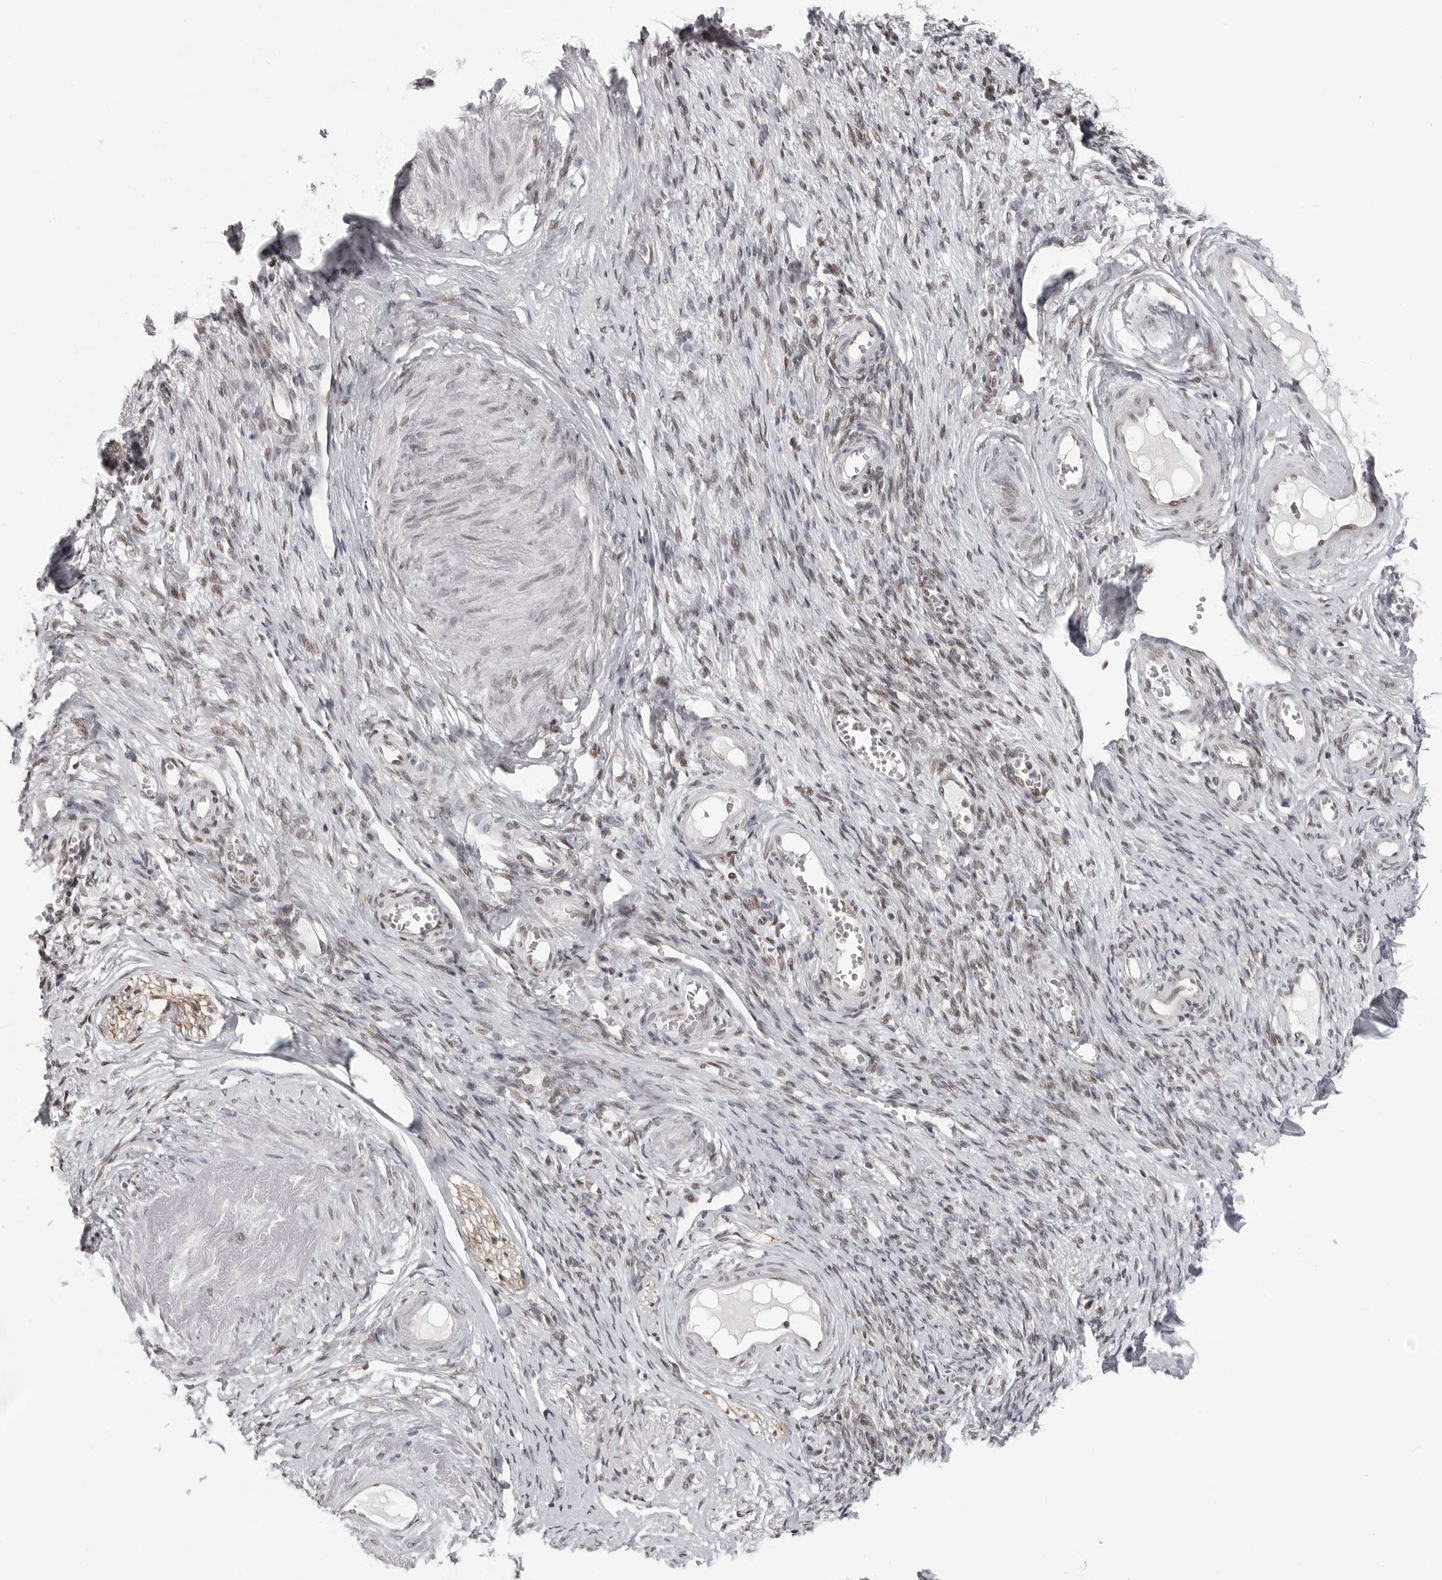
{"staining": {"intensity": "moderate", "quantity": ">75%", "location": "nuclear"}, "tissue": "soft tissue", "cell_type": "Fibroblasts", "image_type": "normal", "snomed": [{"axis": "morphology", "description": "Normal tissue, NOS"}, {"axis": "topography", "description": "Vascular tissue"}, {"axis": "topography", "description": "Fallopian tube"}, {"axis": "topography", "description": "Ovary"}], "caption": "Immunohistochemistry micrograph of benign human soft tissue stained for a protein (brown), which exhibits medium levels of moderate nuclear positivity in approximately >75% of fibroblasts.", "gene": "PRDM10", "patient": {"sex": "female", "age": 67}}